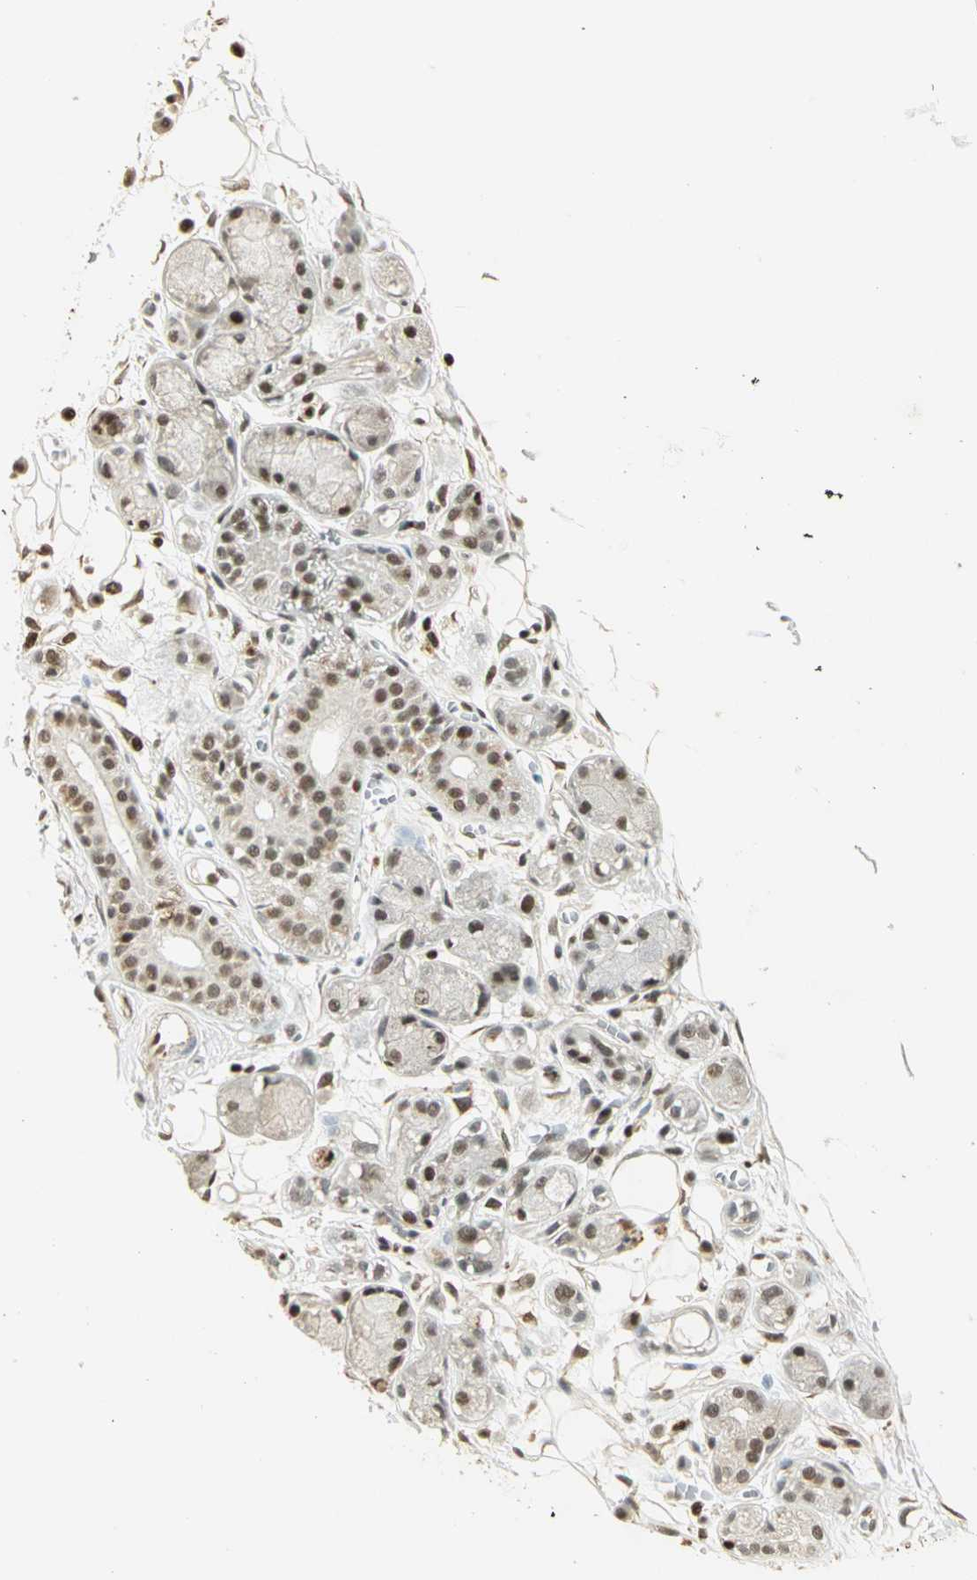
{"staining": {"intensity": "moderate", "quantity": ">75%", "location": "cytoplasmic/membranous,nuclear"}, "tissue": "adipose tissue", "cell_type": "Adipocytes", "image_type": "normal", "snomed": [{"axis": "morphology", "description": "Normal tissue, NOS"}, {"axis": "morphology", "description": "Inflammation, NOS"}, {"axis": "topography", "description": "Vascular tissue"}, {"axis": "topography", "description": "Salivary gland"}], "caption": "Immunohistochemistry (IHC) histopathology image of normal adipose tissue: adipose tissue stained using IHC reveals medium levels of moderate protein expression localized specifically in the cytoplasmic/membranous,nuclear of adipocytes, appearing as a cytoplasmic/membranous,nuclear brown color.", "gene": "ELF1", "patient": {"sex": "female", "age": 75}}